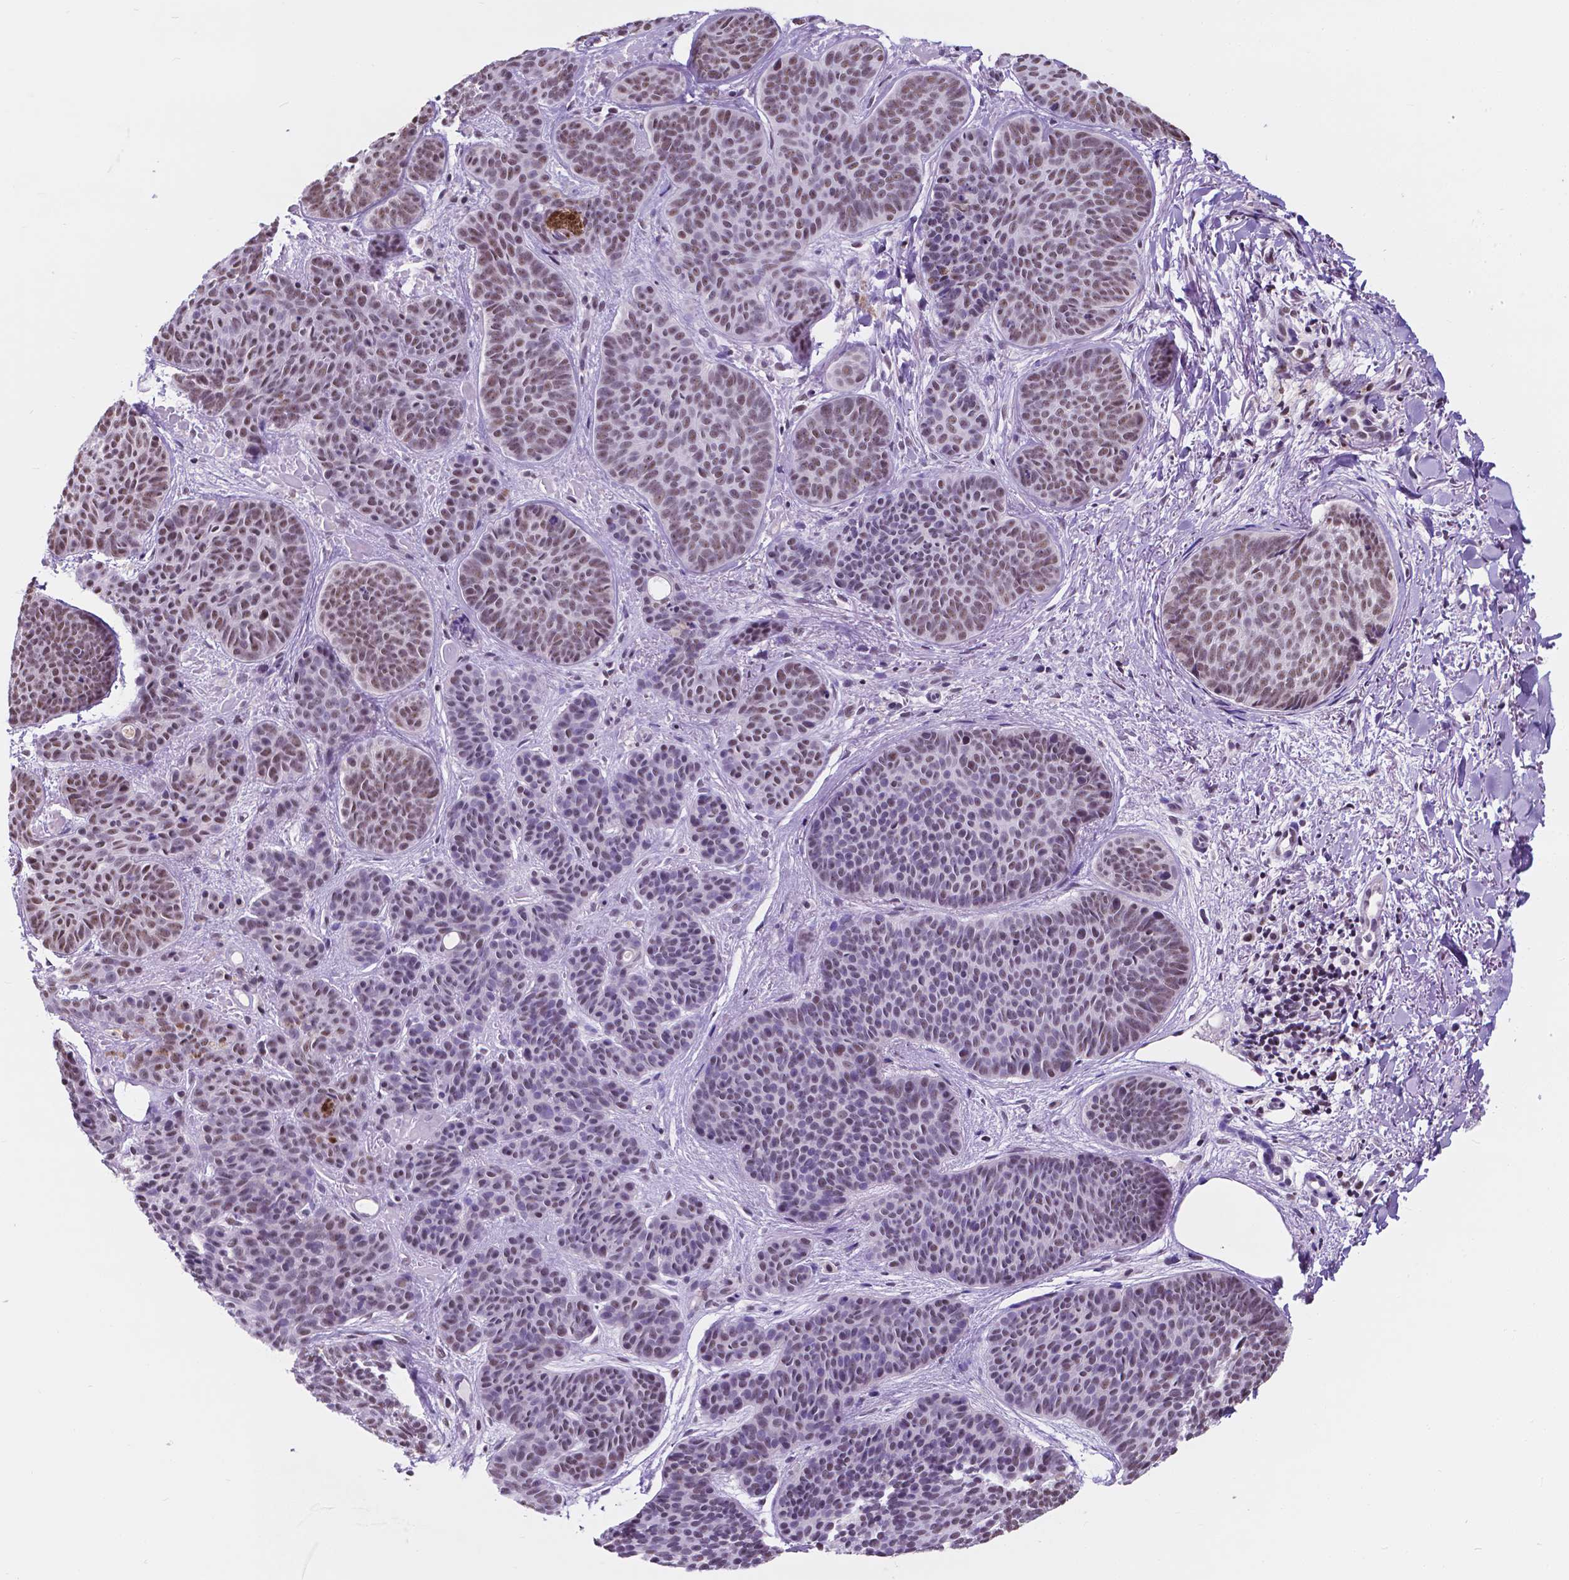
{"staining": {"intensity": "moderate", "quantity": "25%-75%", "location": "nuclear"}, "tissue": "skin cancer", "cell_type": "Tumor cells", "image_type": "cancer", "snomed": [{"axis": "morphology", "description": "Basal cell carcinoma"}, {"axis": "topography", "description": "Skin"}], "caption": "A brown stain shows moderate nuclear expression of a protein in skin cancer (basal cell carcinoma) tumor cells. The staining is performed using DAB (3,3'-diaminobenzidine) brown chromogen to label protein expression. The nuclei are counter-stained blue using hematoxylin.", "gene": "BCAS2", "patient": {"sex": "female", "age": 82}}